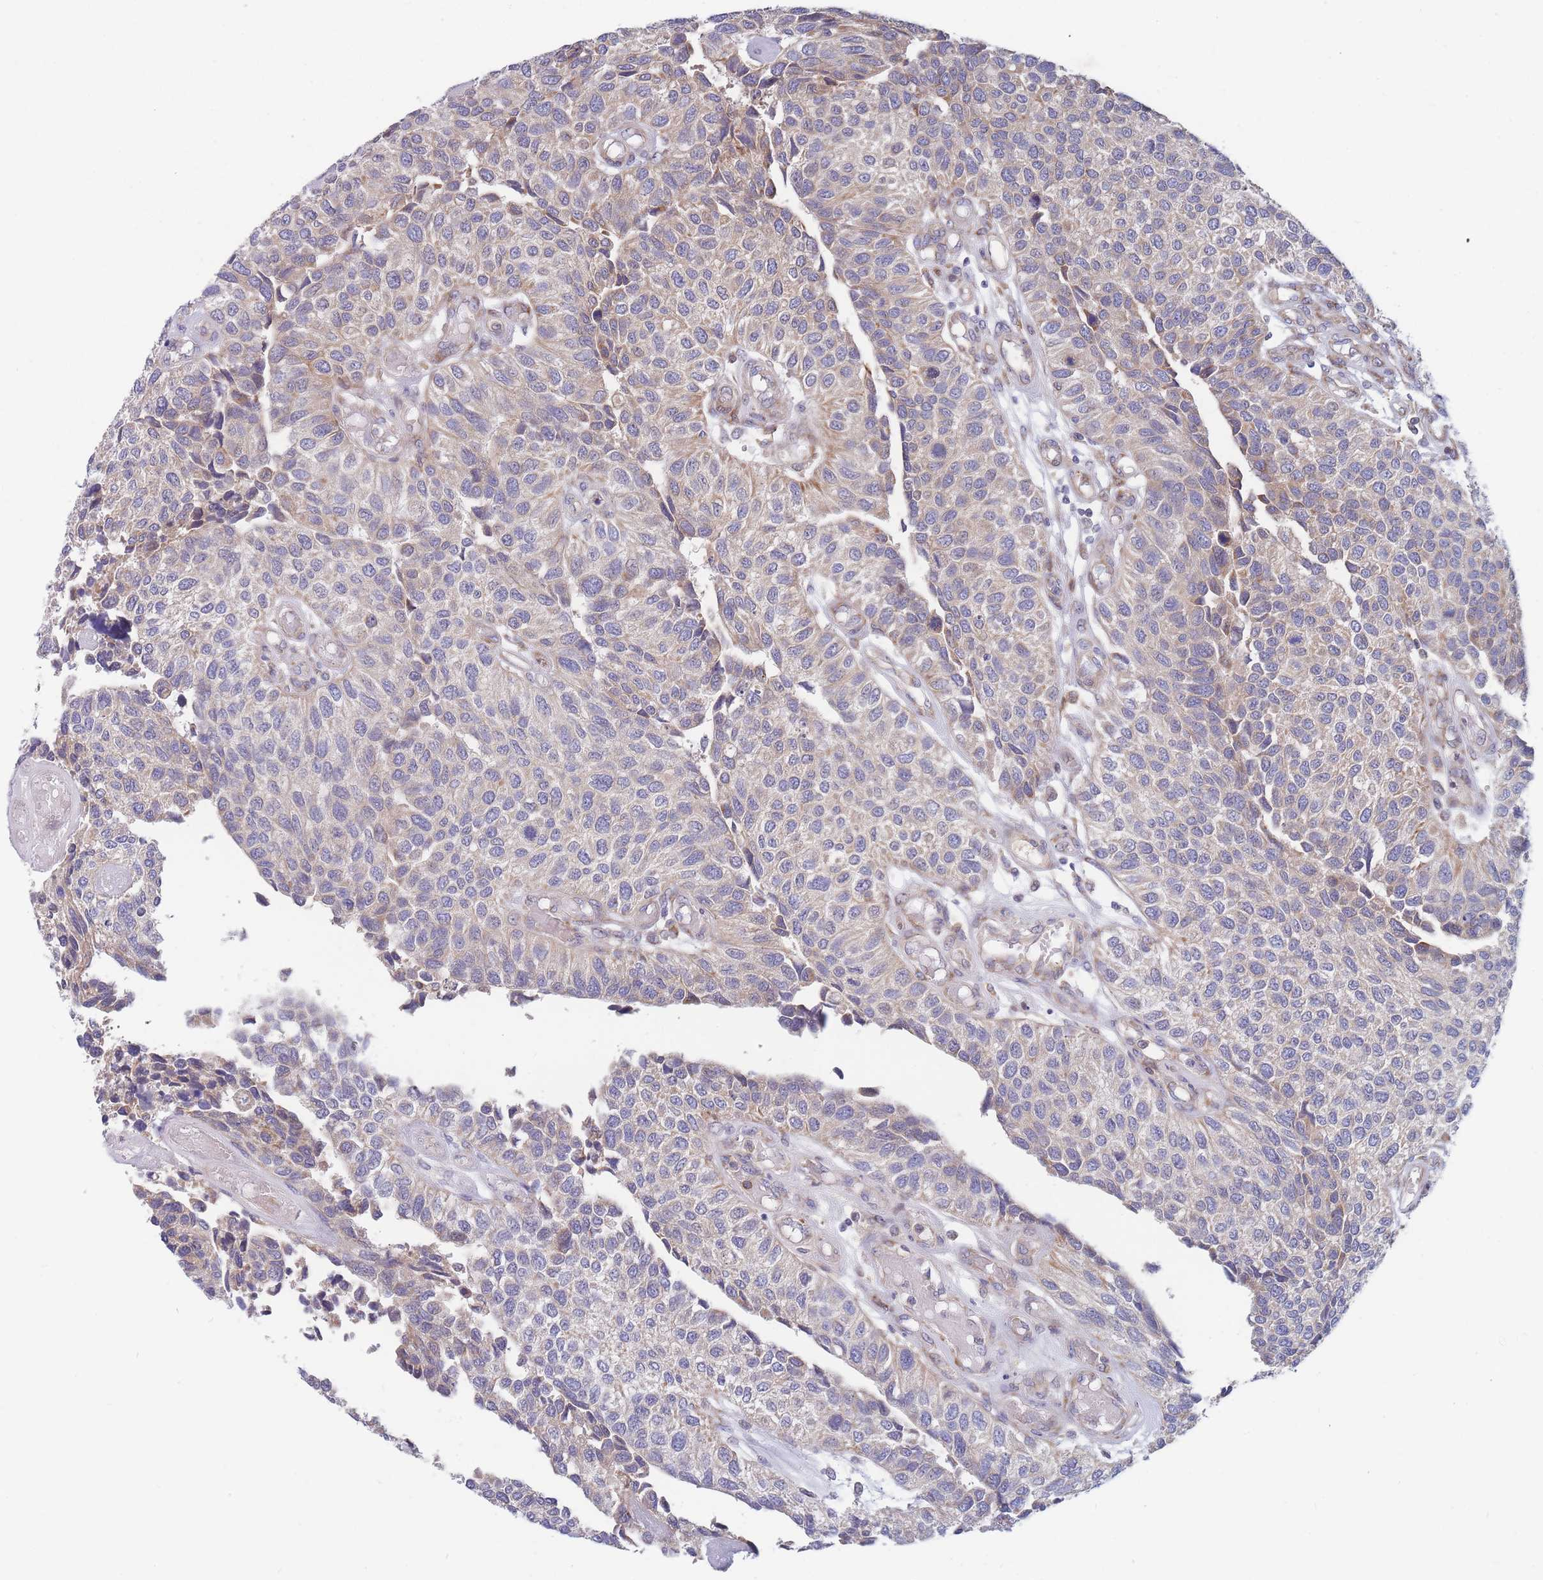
{"staining": {"intensity": "negative", "quantity": "none", "location": "none"}, "tissue": "urothelial cancer", "cell_type": "Tumor cells", "image_type": "cancer", "snomed": [{"axis": "morphology", "description": "Urothelial carcinoma, NOS"}, {"axis": "topography", "description": "Urinary bladder"}], "caption": "Tumor cells are negative for protein expression in human transitional cell carcinoma.", "gene": "TMEM131L", "patient": {"sex": "male", "age": 55}}